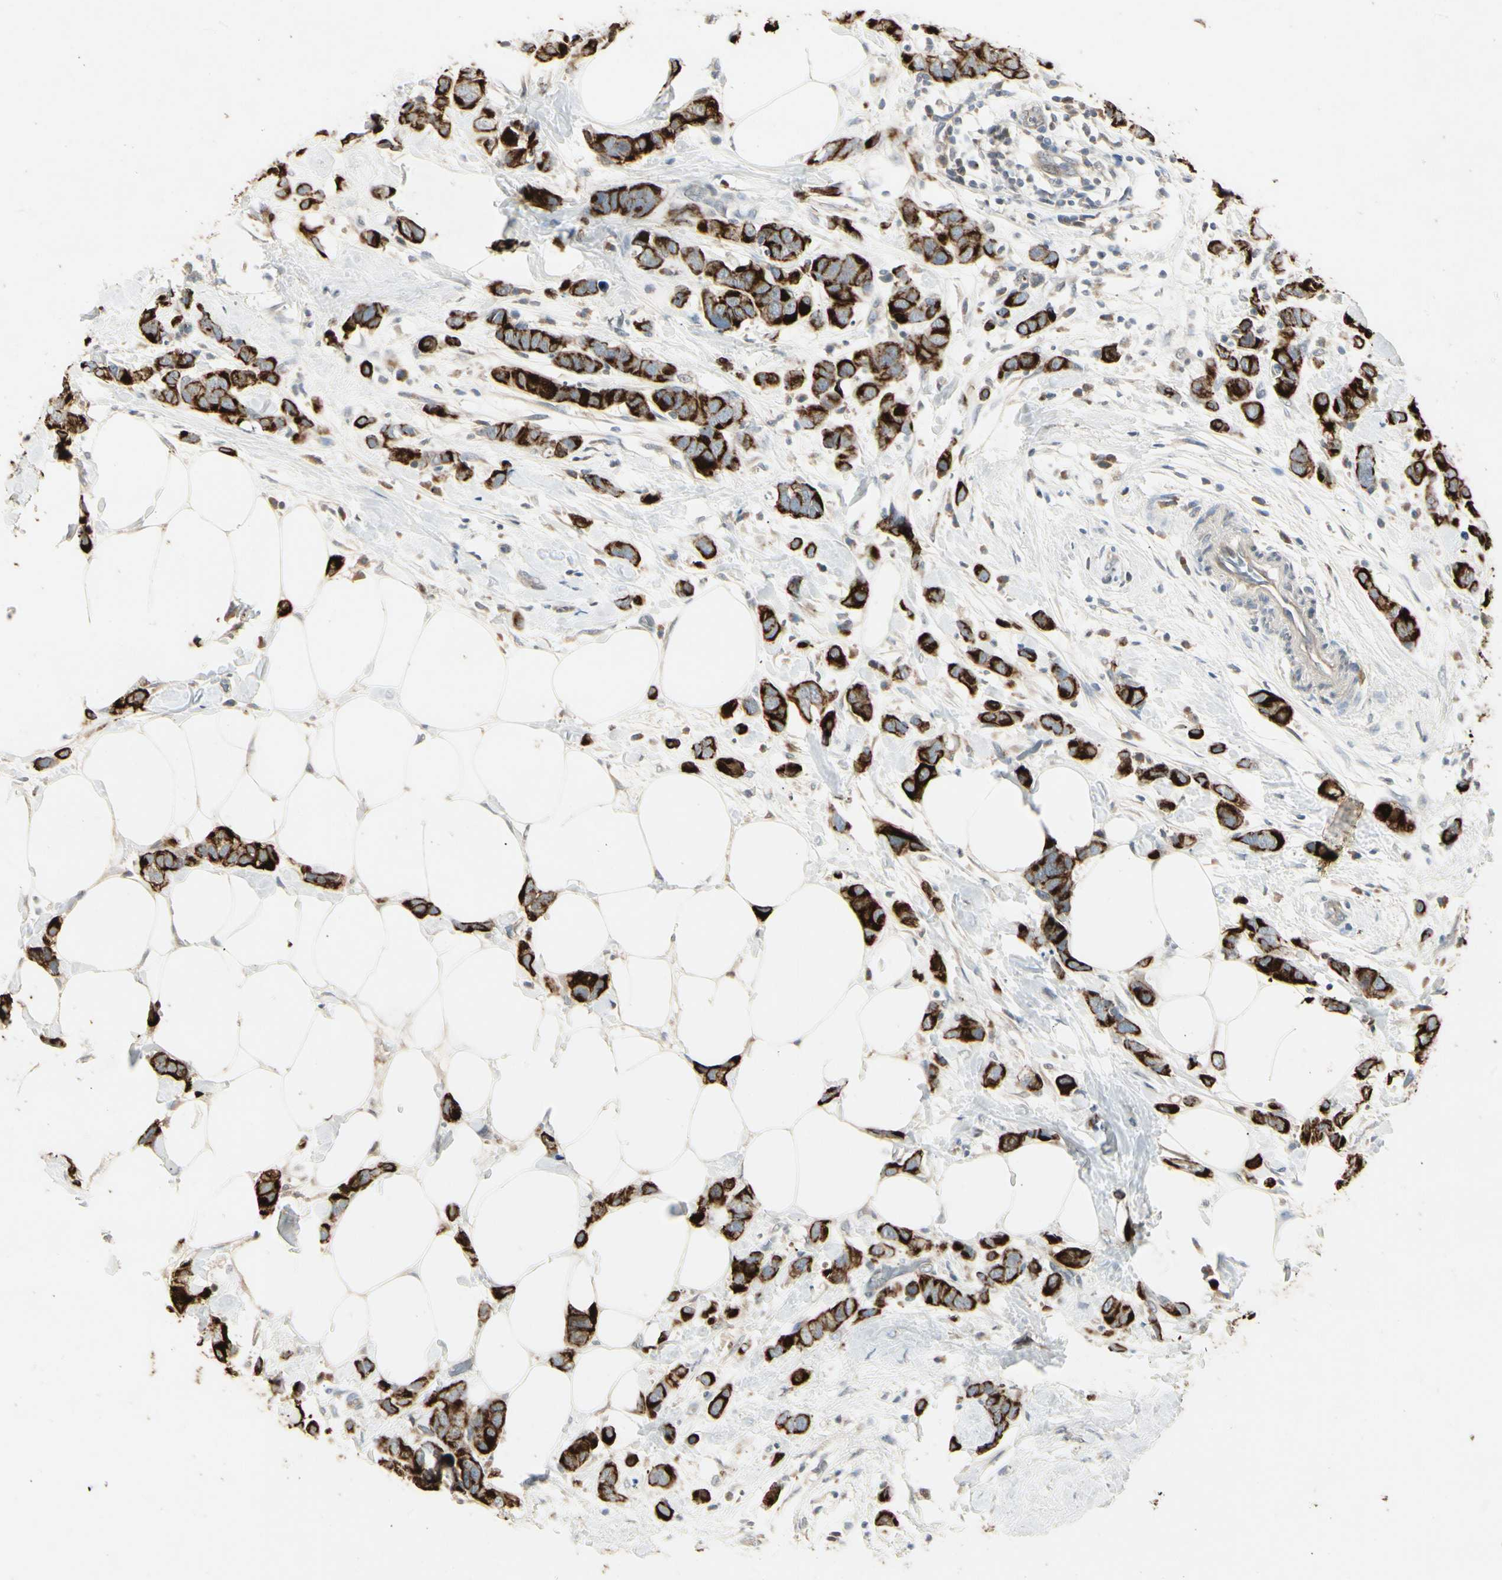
{"staining": {"intensity": "strong", "quantity": ">75%", "location": "cytoplasmic/membranous"}, "tissue": "breast cancer", "cell_type": "Tumor cells", "image_type": "cancer", "snomed": [{"axis": "morphology", "description": "Normal tissue, NOS"}, {"axis": "morphology", "description": "Duct carcinoma"}, {"axis": "topography", "description": "Breast"}], "caption": "High-magnification brightfield microscopy of infiltrating ductal carcinoma (breast) stained with DAB (3,3'-diaminobenzidine) (brown) and counterstained with hematoxylin (blue). tumor cells exhibit strong cytoplasmic/membranous positivity is seen in approximately>75% of cells.", "gene": "SKIL", "patient": {"sex": "female", "age": 50}}